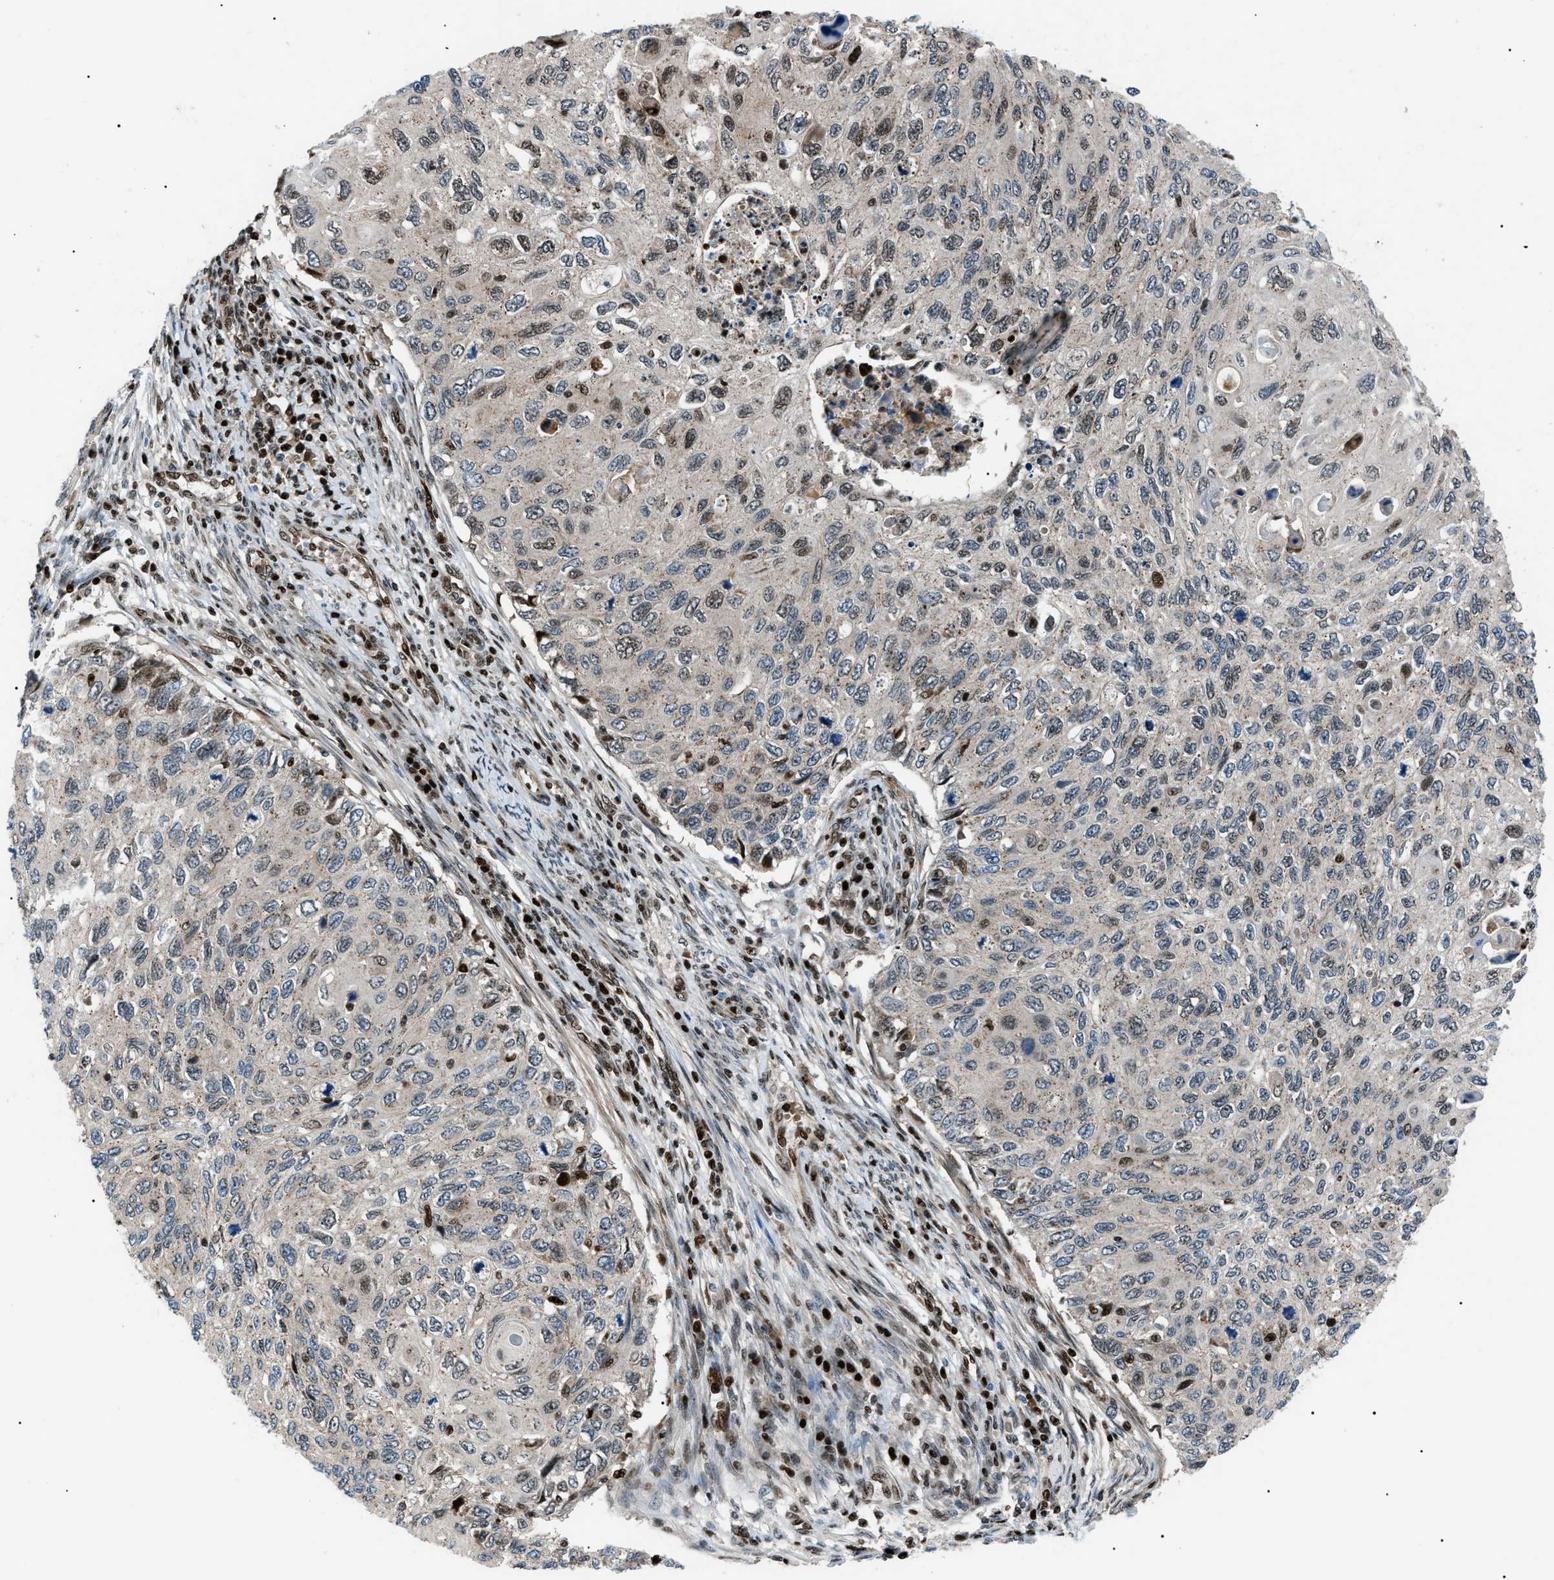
{"staining": {"intensity": "moderate", "quantity": "<25%", "location": "nuclear"}, "tissue": "cervical cancer", "cell_type": "Tumor cells", "image_type": "cancer", "snomed": [{"axis": "morphology", "description": "Squamous cell carcinoma, NOS"}, {"axis": "topography", "description": "Cervix"}], "caption": "This micrograph shows IHC staining of human cervical squamous cell carcinoma, with low moderate nuclear positivity in approximately <25% of tumor cells.", "gene": "PRKX", "patient": {"sex": "female", "age": 70}}